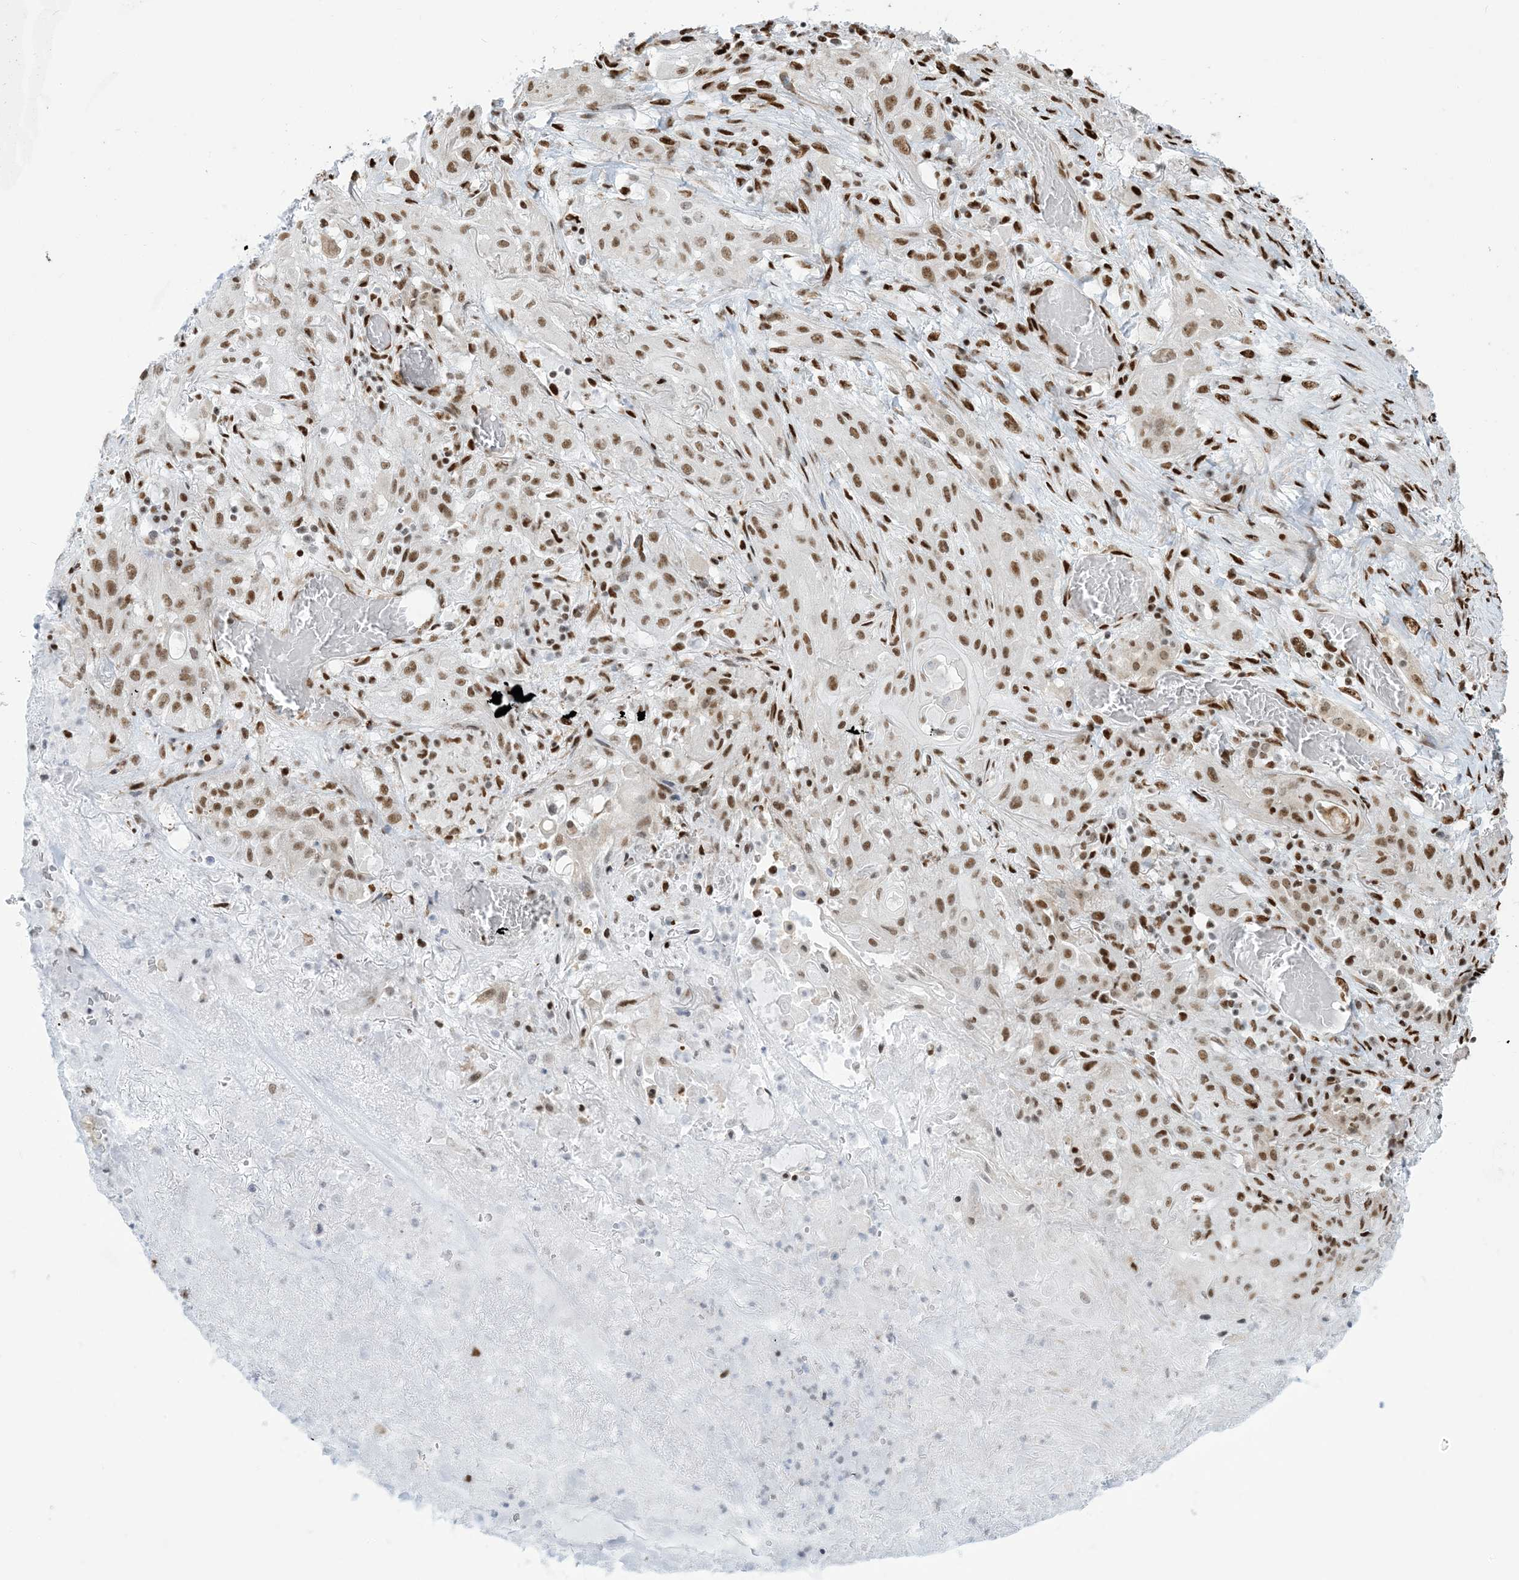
{"staining": {"intensity": "moderate", "quantity": ">75%", "location": "nuclear"}, "tissue": "lung cancer", "cell_type": "Tumor cells", "image_type": "cancer", "snomed": [{"axis": "morphology", "description": "Squamous cell carcinoma, NOS"}, {"axis": "topography", "description": "Lung"}], "caption": "A micrograph of human lung cancer stained for a protein exhibits moderate nuclear brown staining in tumor cells.", "gene": "STAG1", "patient": {"sex": "female", "age": 47}}